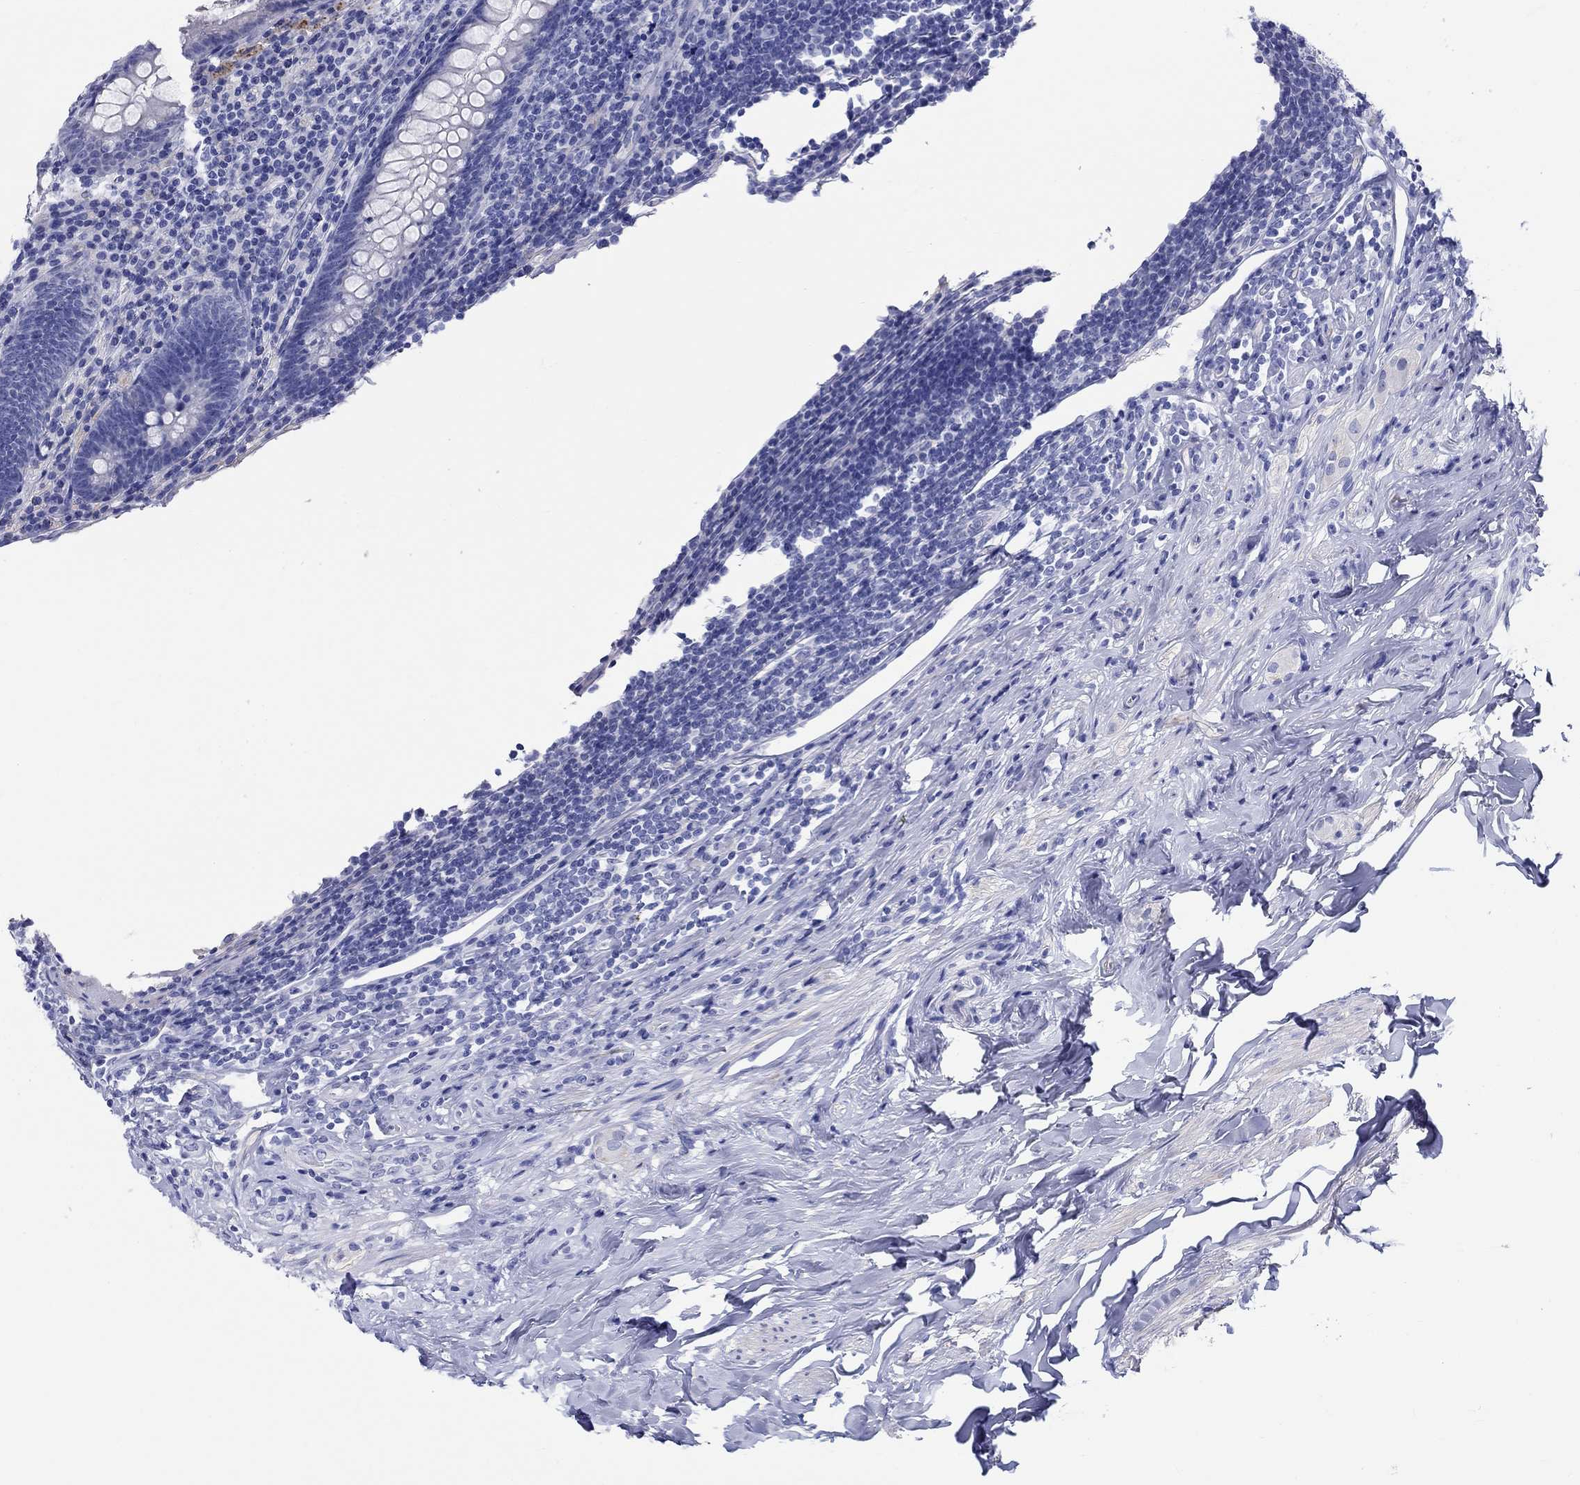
{"staining": {"intensity": "negative", "quantity": "none", "location": "none"}, "tissue": "appendix", "cell_type": "Glandular cells", "image_type": "normal", "snomed": [{"axis": "morphology", "description": "Normal tissue, NOS"}, {"axis": "topography", "description": "Appendix"}], "caption": "This is a image of immunohistochemistry staining of normal appendix, which shows no expression in glandular cells. (Brightfield microscopy of DAB immunohistochemistry at high magnification).", "gene": "CRYGS", "patient": {"sex": "male", "age": 47}}